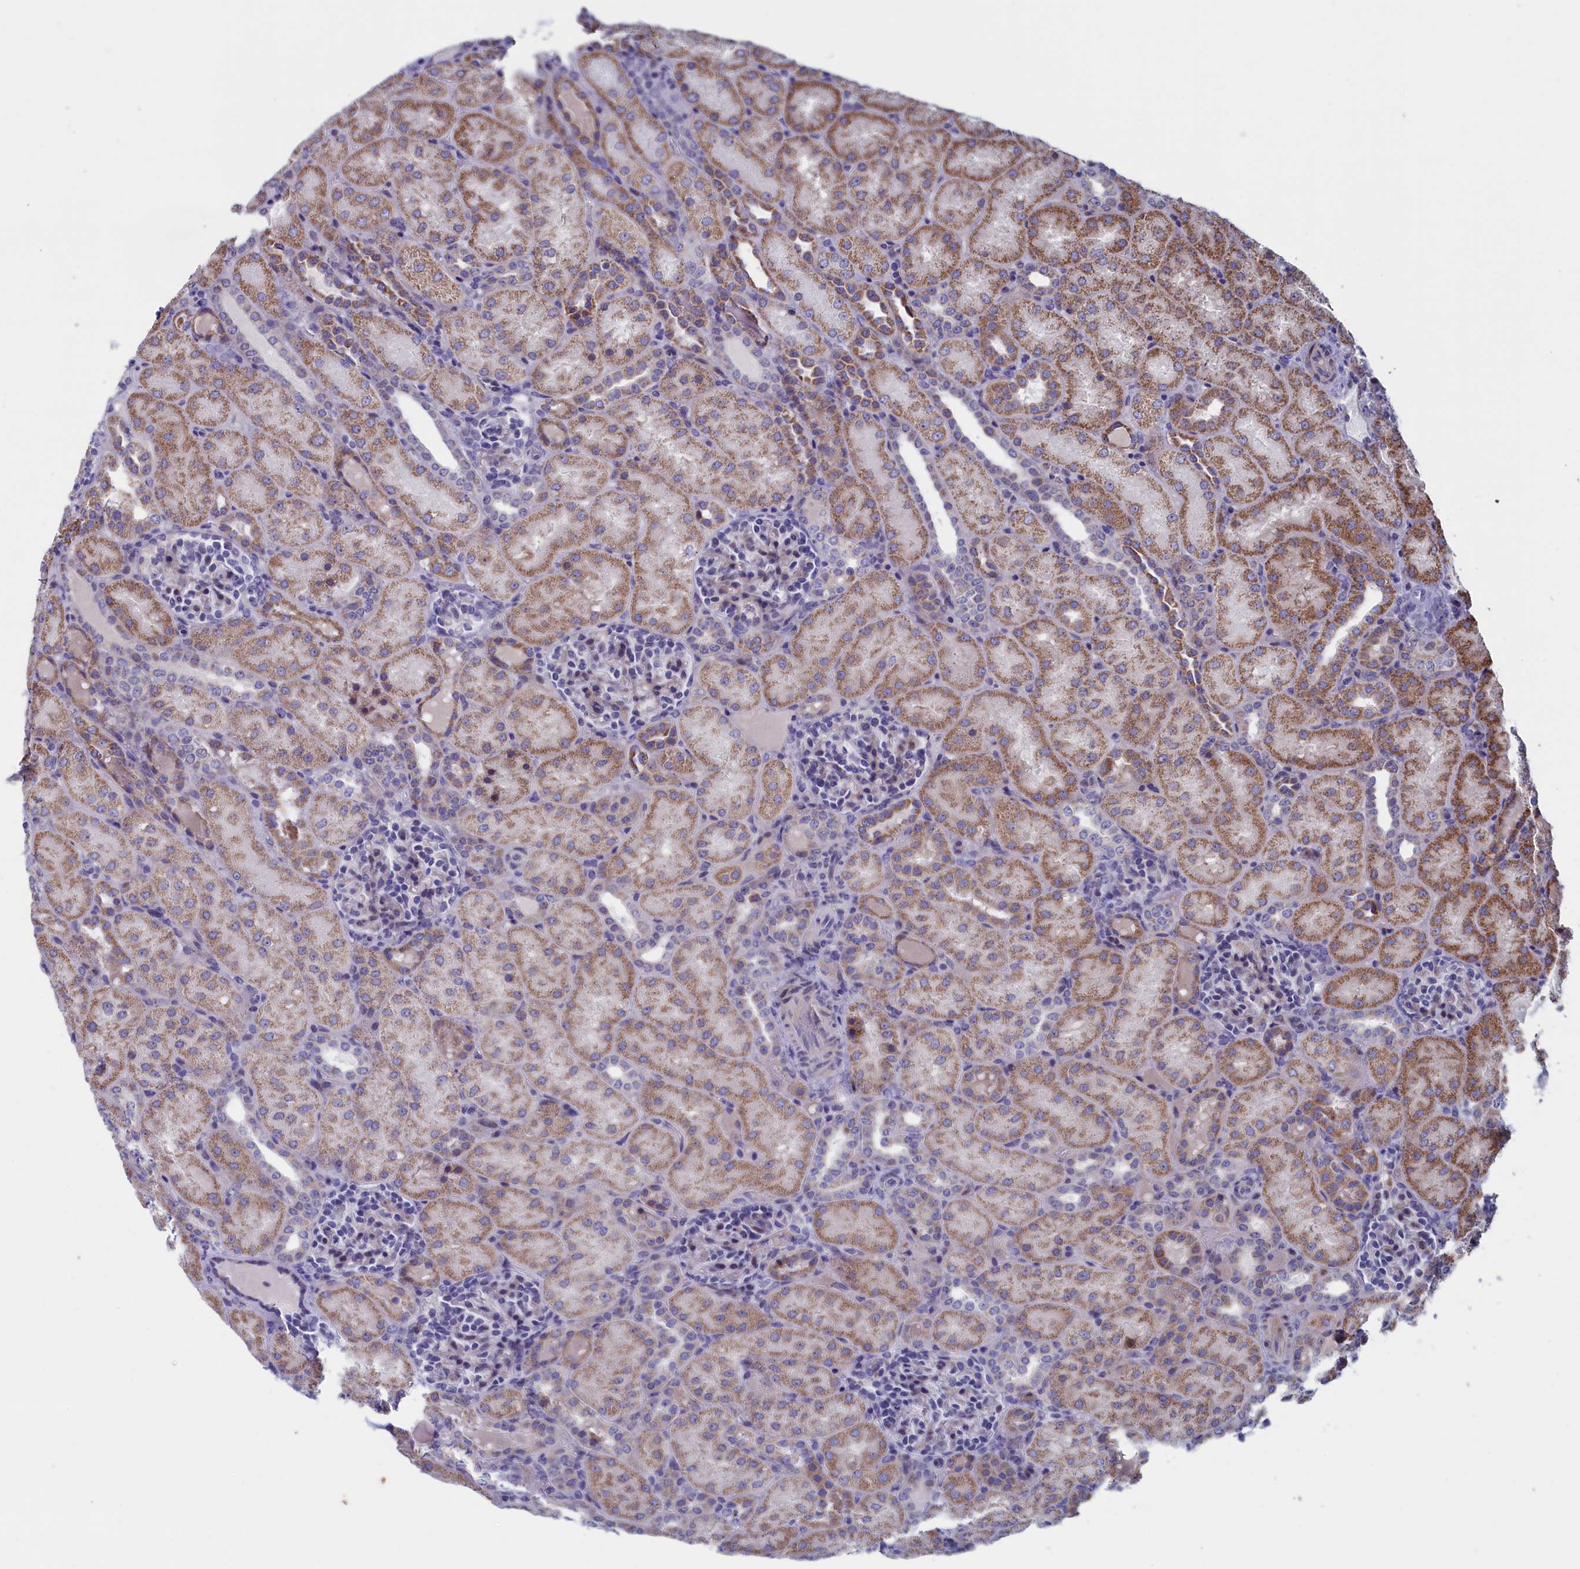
{"staining": {"intensity": "negative", "quantity": "none", "location": "none"}, "tissue": "kidney", "cell_type": "Cells in glomeruli", "image_type": "normal", "snomed": [{"axis": "morphology", "description": "Normal tissue, NOS"}, {"axis": "topography", "description": "Kidney"}], "caption": "Cells in glomeruli are negative for protein expression in normal human kidney.", "gene": "NIBAN3", "patient": {"sex": "male", "age": 1}}